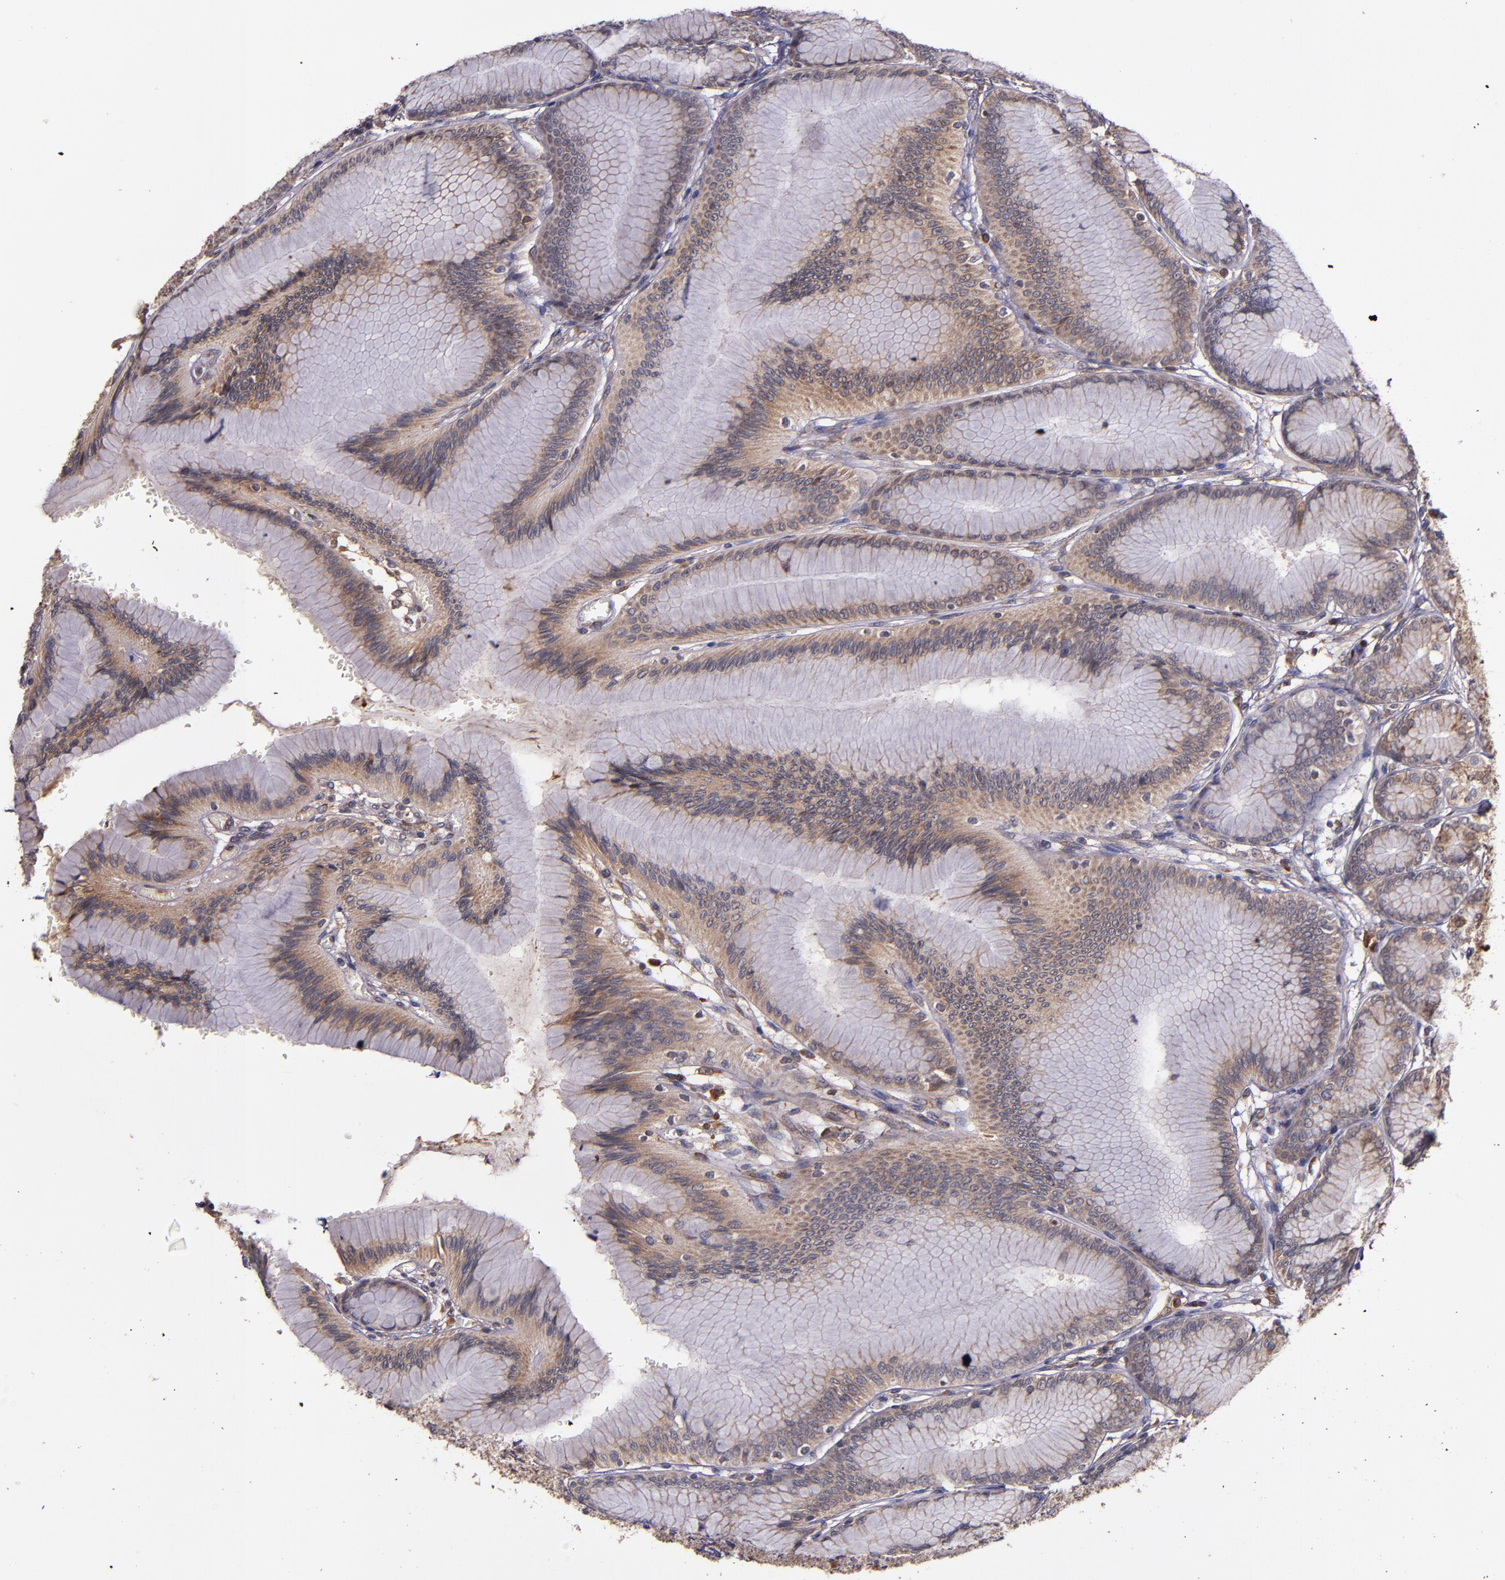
{"staining": {"intensity": "moderate", "quantity": "25%-75%", "location": "cytoplasmic/membranous"}, "tissue": "stomach", "cell_type": "Glandular cells", "image_type": "normal", "snomed": [{"axis": "morphology", "description": "Normal tissue, NOS"}, {"axis": "morphology", "description": "Adenocarcinoma, NOS"}, {"axis": "topography", "description": "Stomach"}, {"axis": "topography", "description": "Stomach, lower"}], "caption": "Immunohistochemical staining of benign stomach reveals medium levels of moderate cytoplasmic/membranous positivity in about 25%-75% of glandular cells. Using DAB (3,3'-diaminobenzidine) (brown) and hematoxylin (blue) stains, captured at high magnification using brightfield microscopy.", "gene": "PRAF2", "patient": {"sex": "female", "age": 65}}